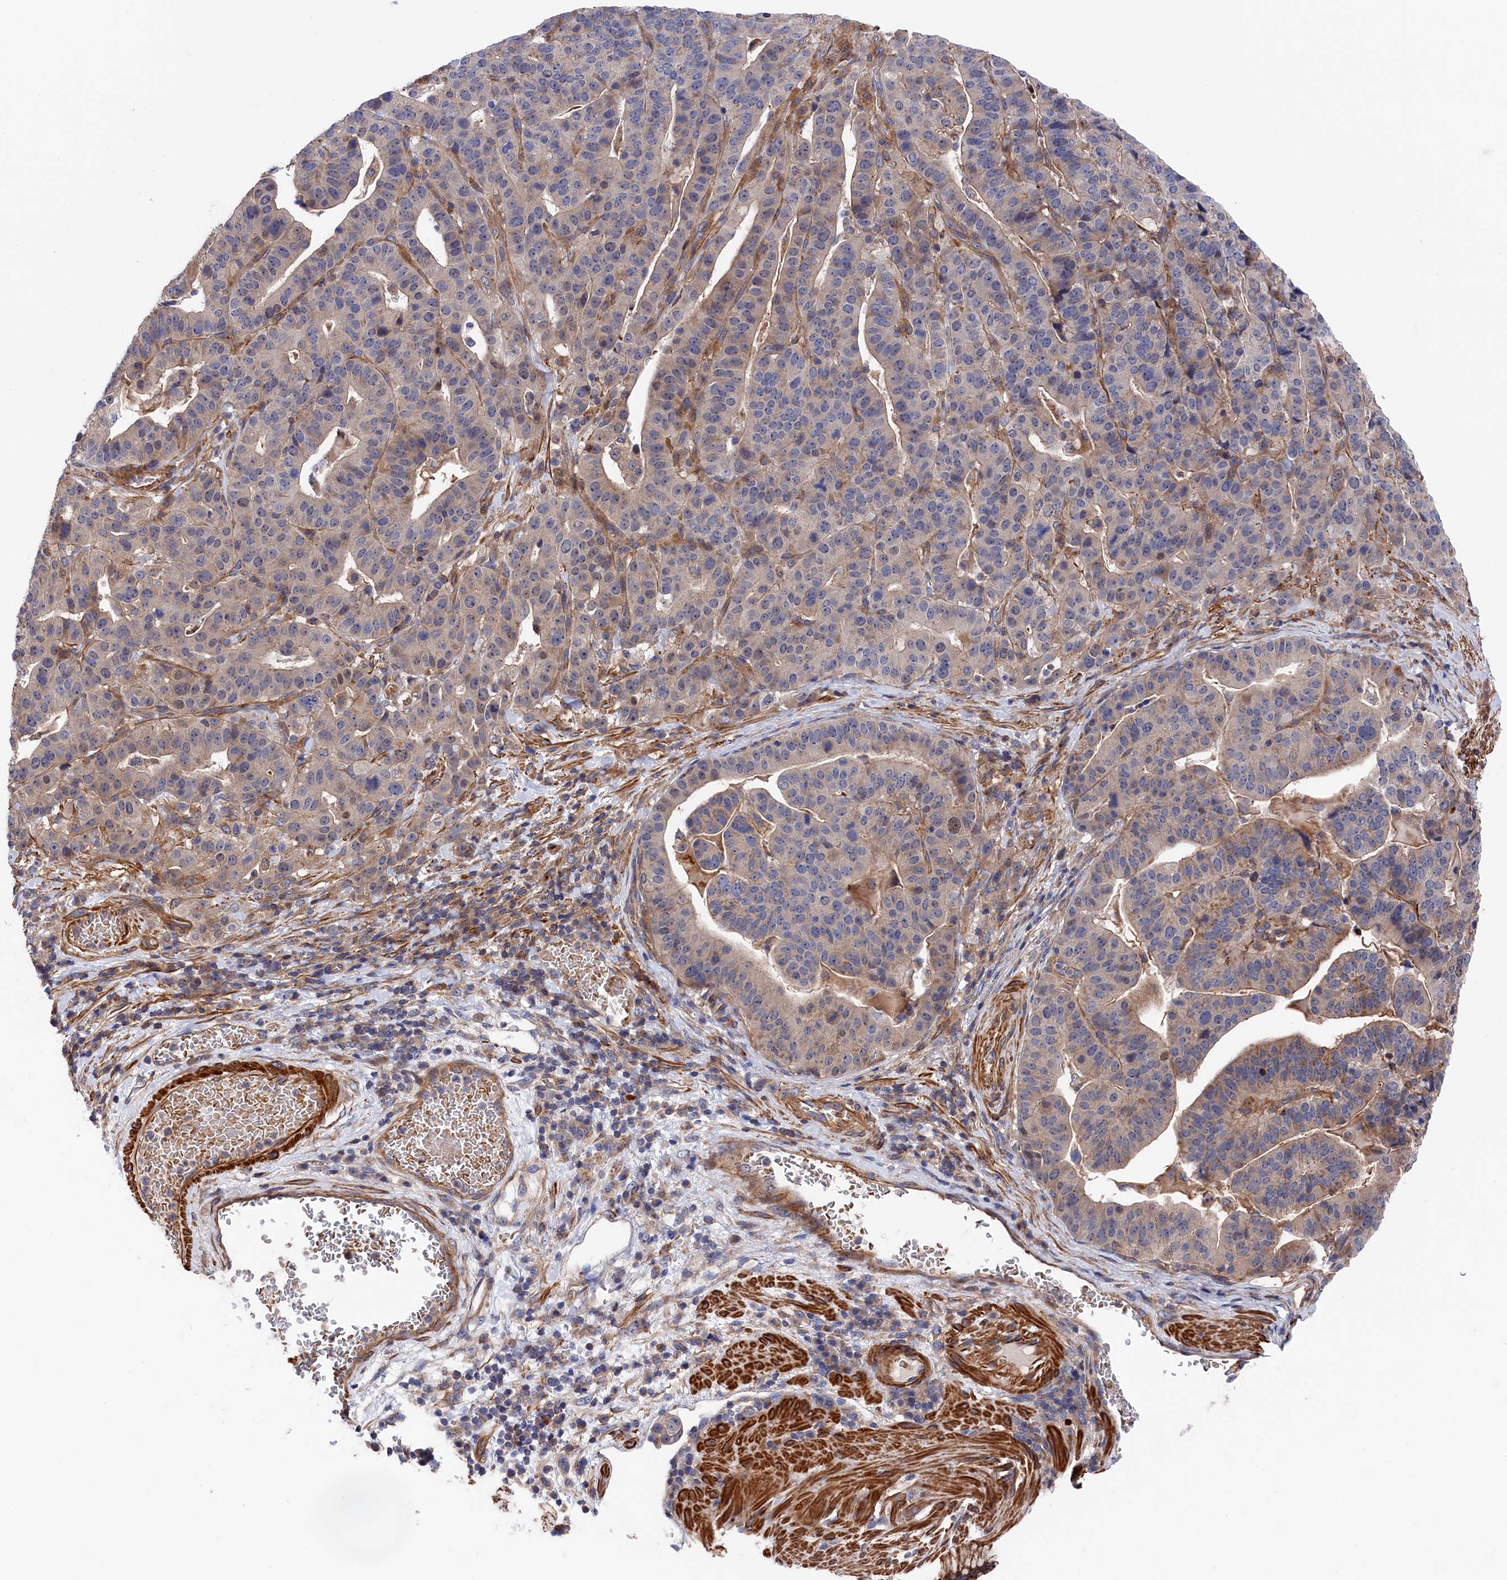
{"staining": {"intensity": "negative", "quantity": "none", "location": "none"}, "tissue": "stomach cancer", "cell_type": "Tumor cells", "image_type": "cancer", "snomed": [{"axis": "morphology", "description": "Adenocarcinoma, NOS"}, {"axis": "topography", "description": "Stomach"}], "caption": "DAB (3,3'-diaminobenzidine) immunohistochemical staining of stomach adenocarcinoma demonstrates no significant positivity in tumor cells.", "gene": "LDHD", "patient": {"sex": "male", "age": 48}}